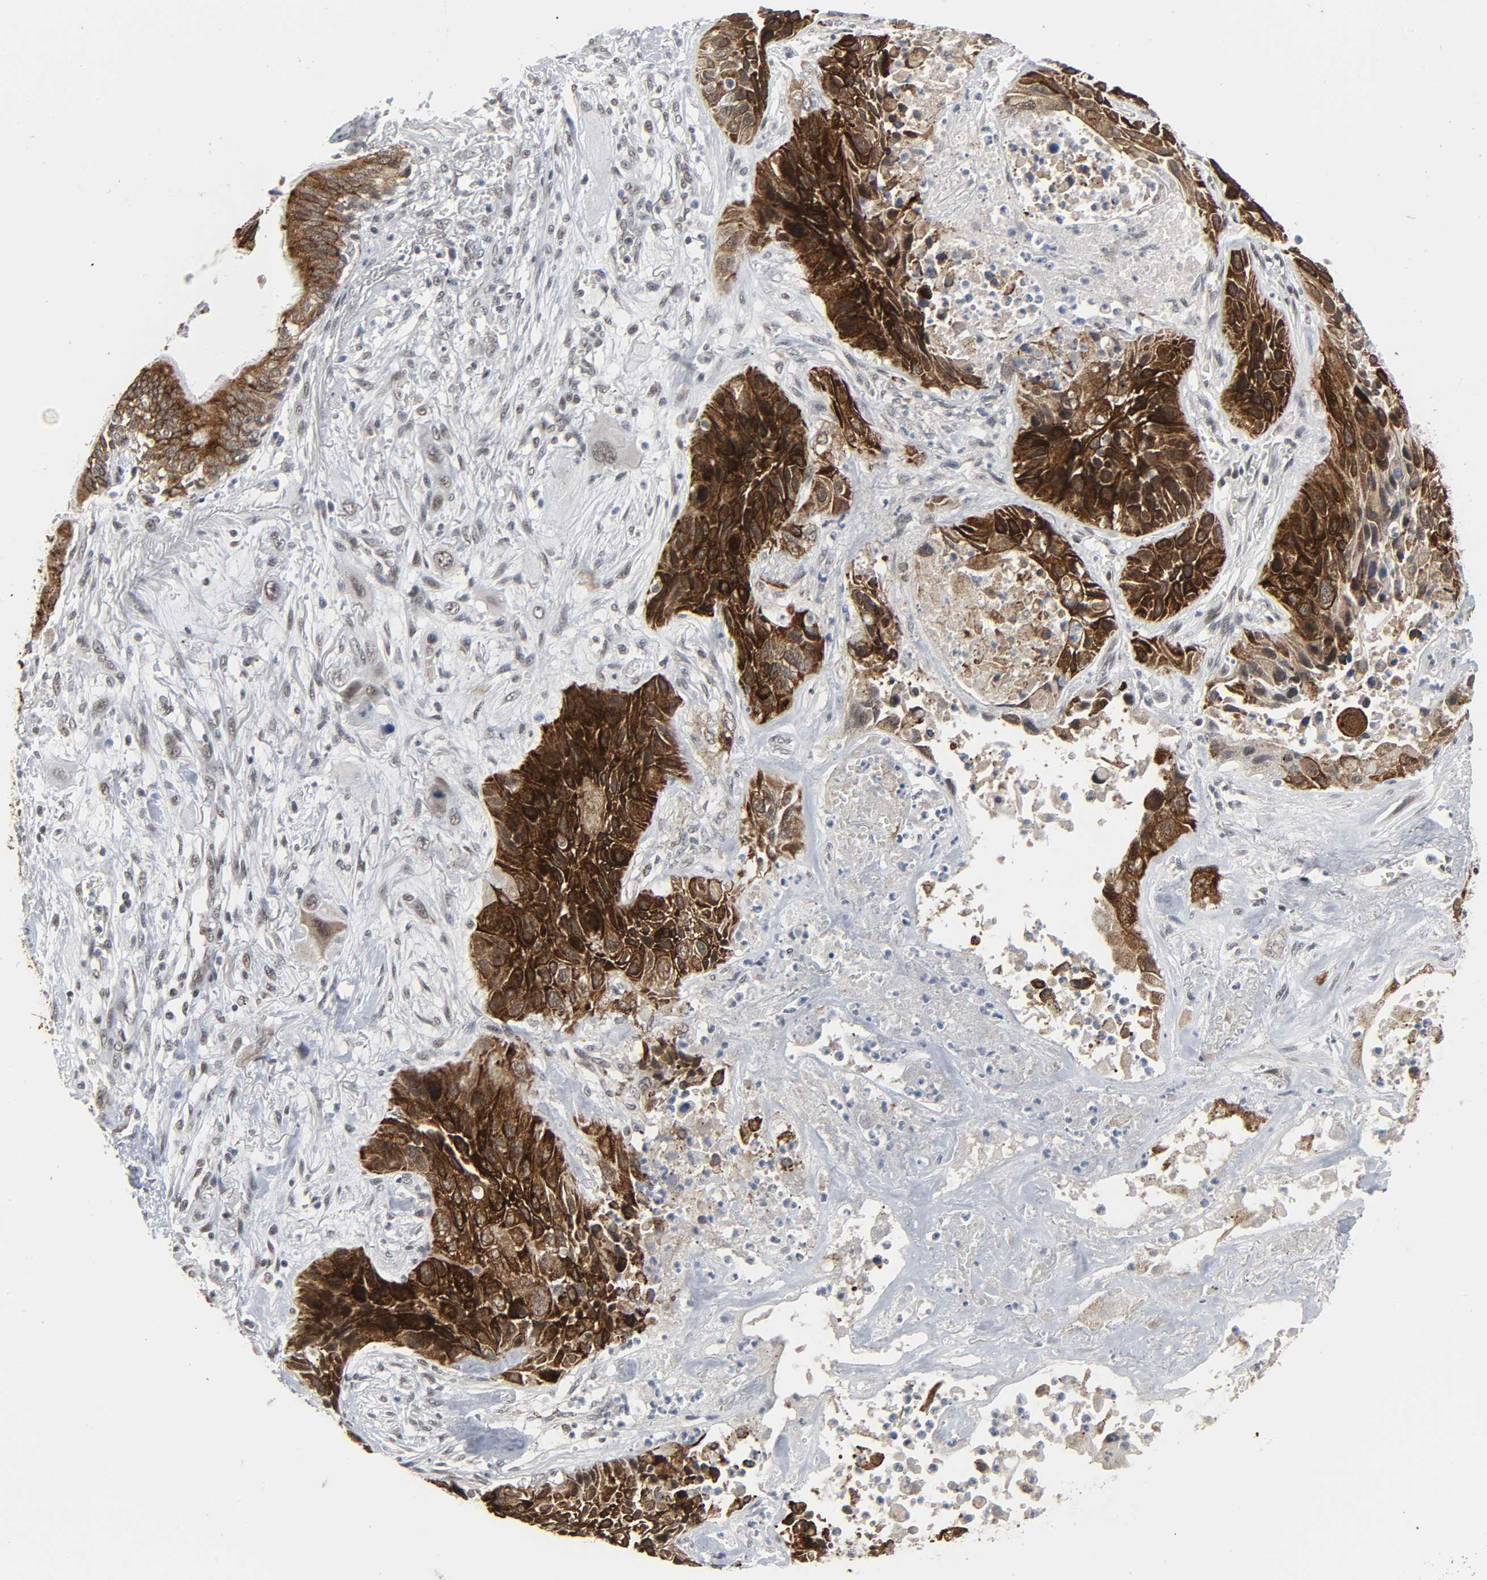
{"staining": {"intensity": "strong", "quantity": ">75%", "location": "cytoplasmic/membranous"}, "tissue": "lung cancer", "cell_type": "Tumor cells", "image_type": "cancer", "snomed": [{"axis": "morphology", "description": "Squamous cell carcinoma, NOS"}, {"axis": "topography", "description": "Lung"}], "caption": "Squamous cell carcinoma (lung) was stained to show a protein in brown. There is high levels of strong cytoplasmic/membranous positivity in approximately >75% of tumor cells.", "gene": "MUC1", "patient": {"sex": "female", "age": 76}}